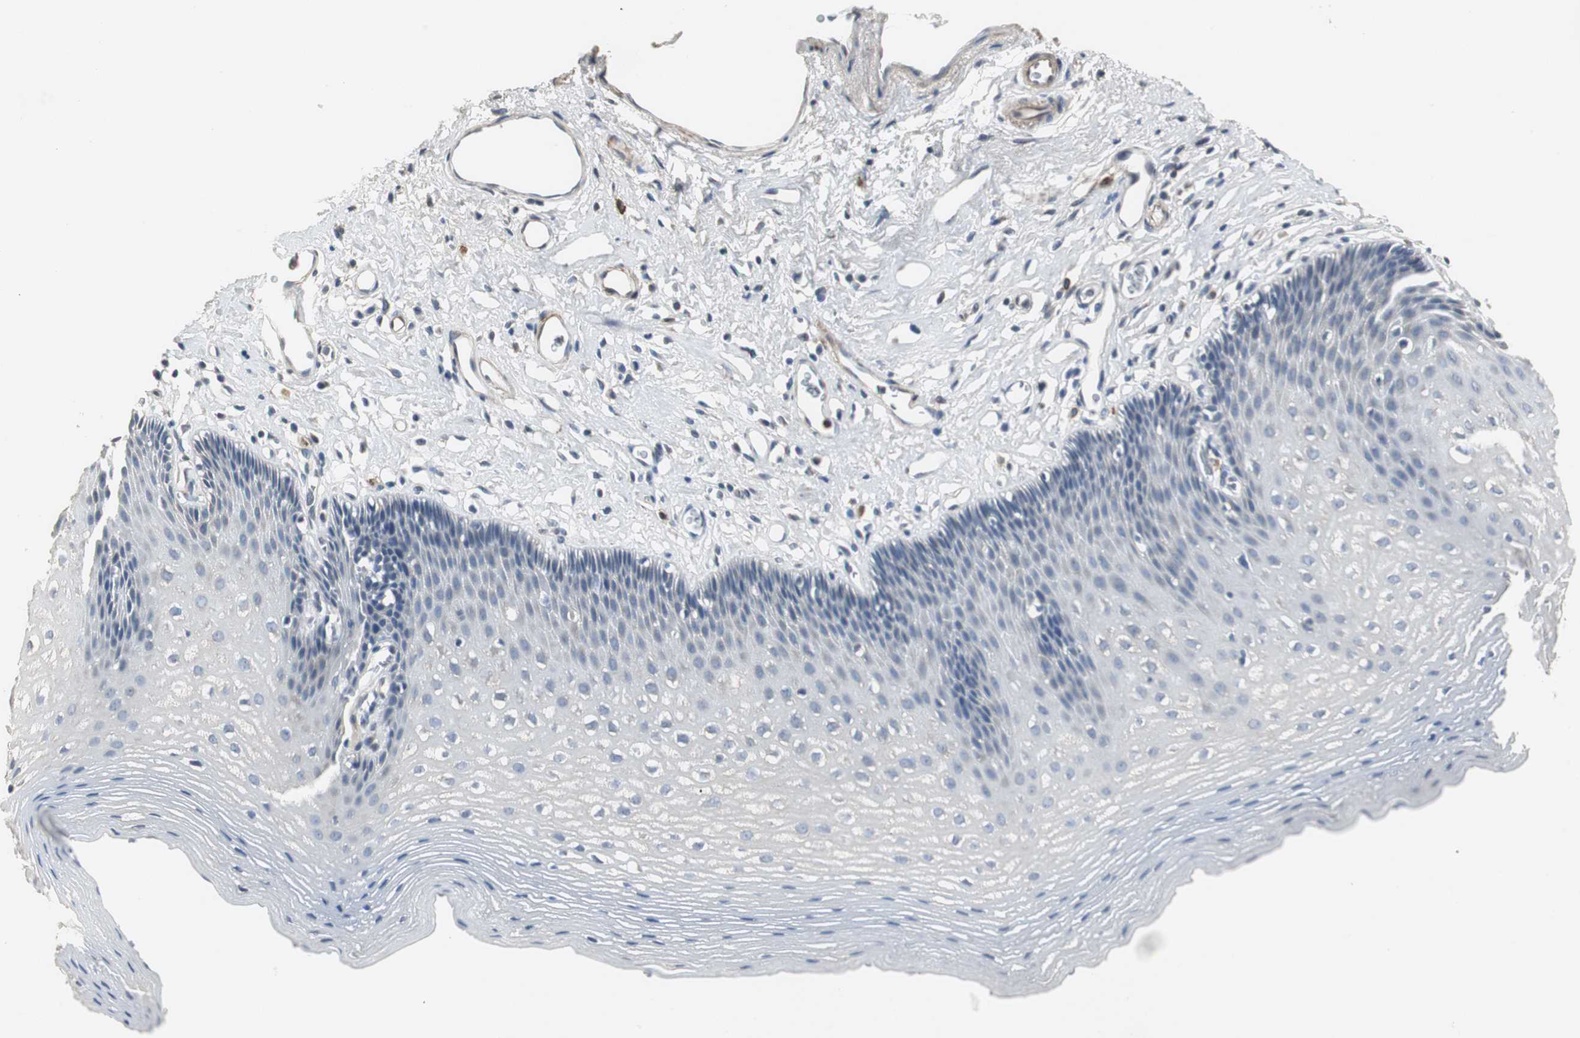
{"staining": {"intensity": "negative", "quantity": "none", "location": "none"}, "tissue": "esophagus", "cell_type": "Squamous epithelial cells", "image_type": "normal", "snomed": [{"axis": "morphology", "description": "Normal tissue, NOS"}, {"axis": "topography", "description": "Esophagus"}], "caption": "IHC of normal esophagus reveals no positivity in squamous epithelial cells.", "gene": "JTB", "patient": {"sex": "female", "age": 70}}